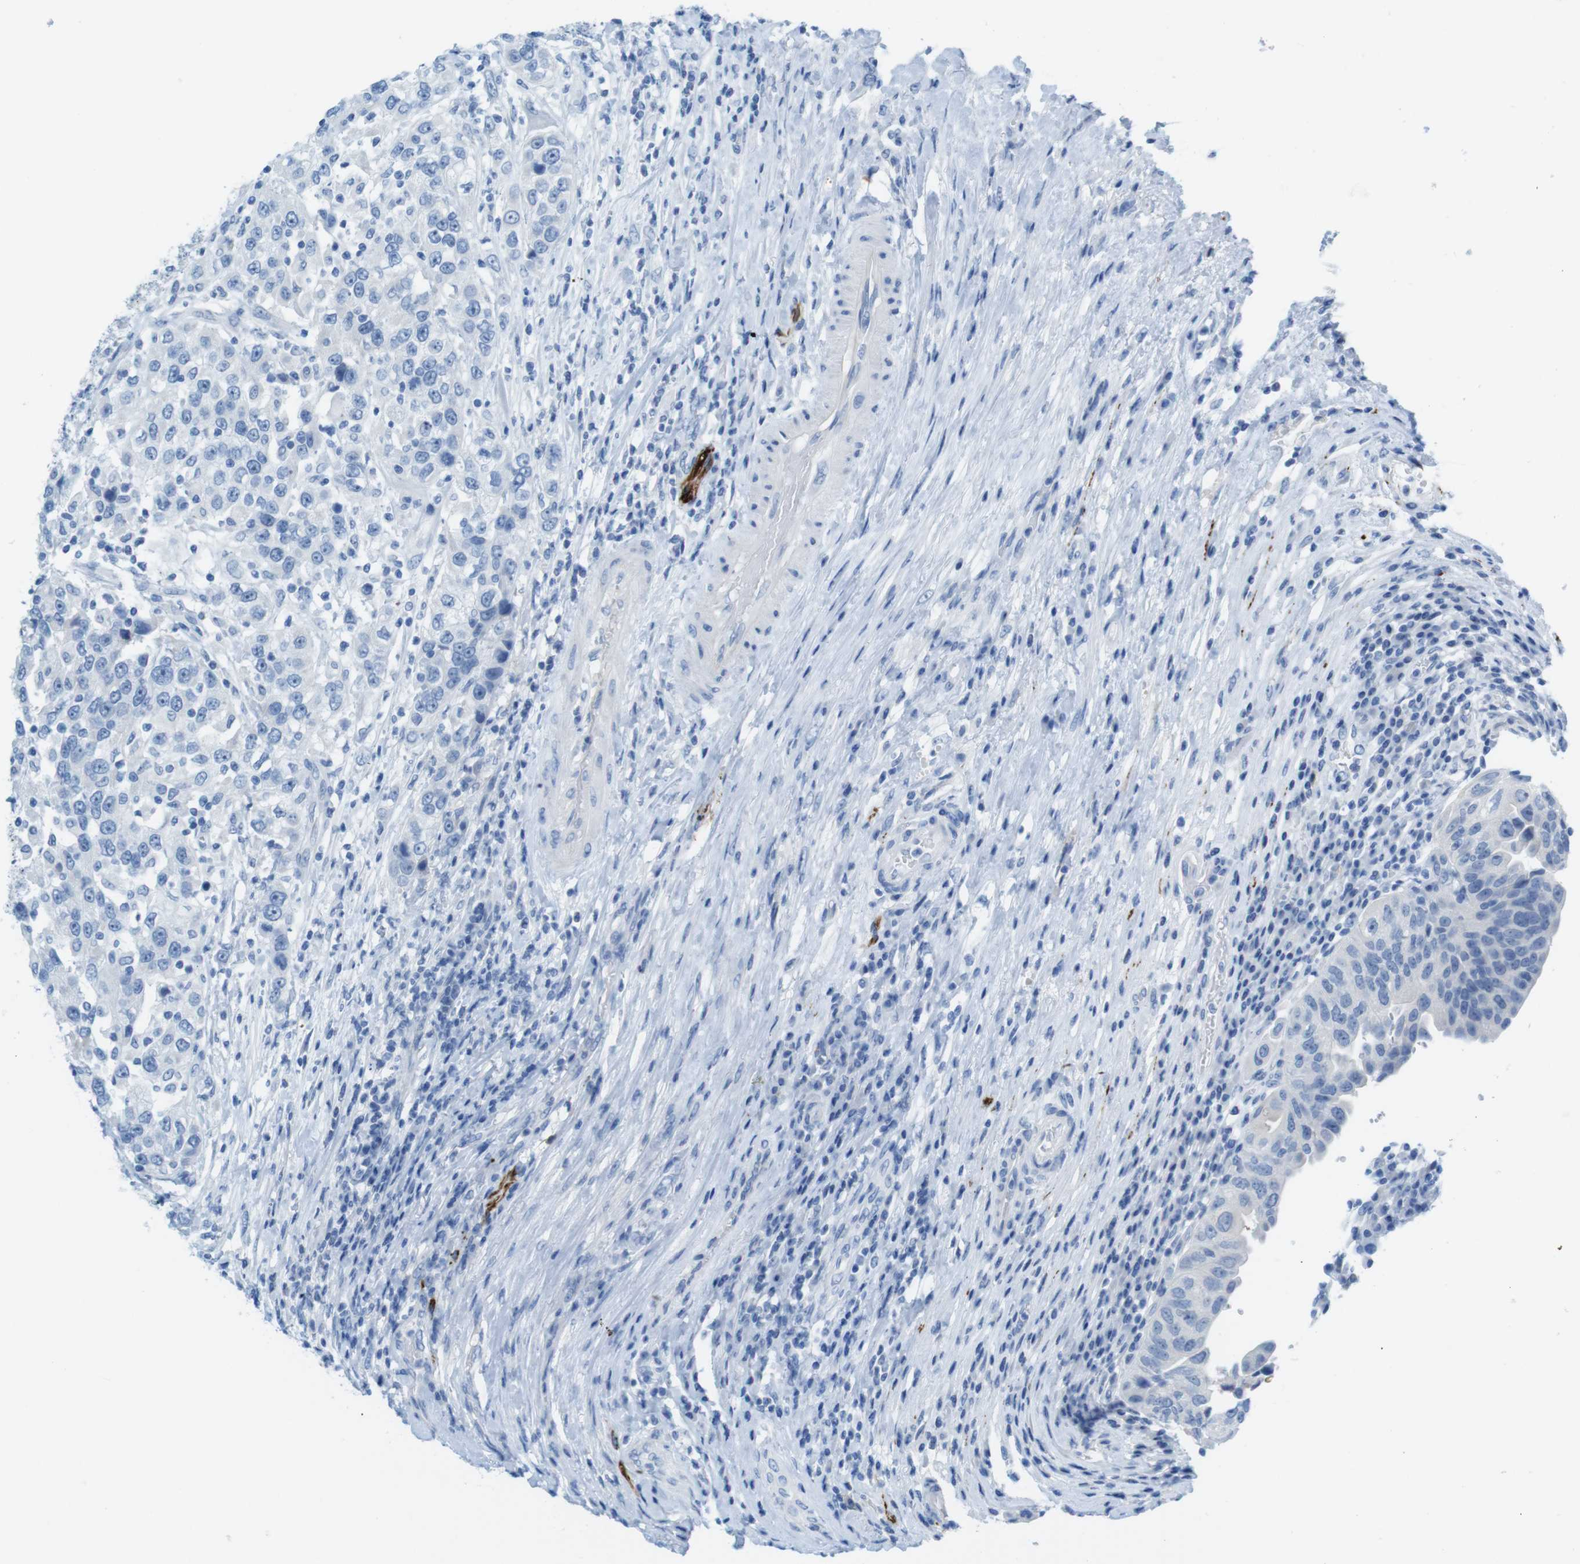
{"staining": {"intensity": "negative", "quantity": "none", "location": "none"}, "tissue": "urothelial cancer", "cell_type": "Tumor cells", "image_type": "cancer", "snomed": [{"axis": "morphology", "description": "Urothelial carcinoma, High grade"}, {"axis": "topography", "description": "Urinary bladder"}], "caption": "Histopathology image shows no significant protein expression in tumor cells of urothelial cancer. Brightfield microscopy of IHC stained with DAB (brown) and hematoxylin (blue), captured at high magnification.", "gene": "GAP43", "patient": {"sex": "female", "age": 80}}